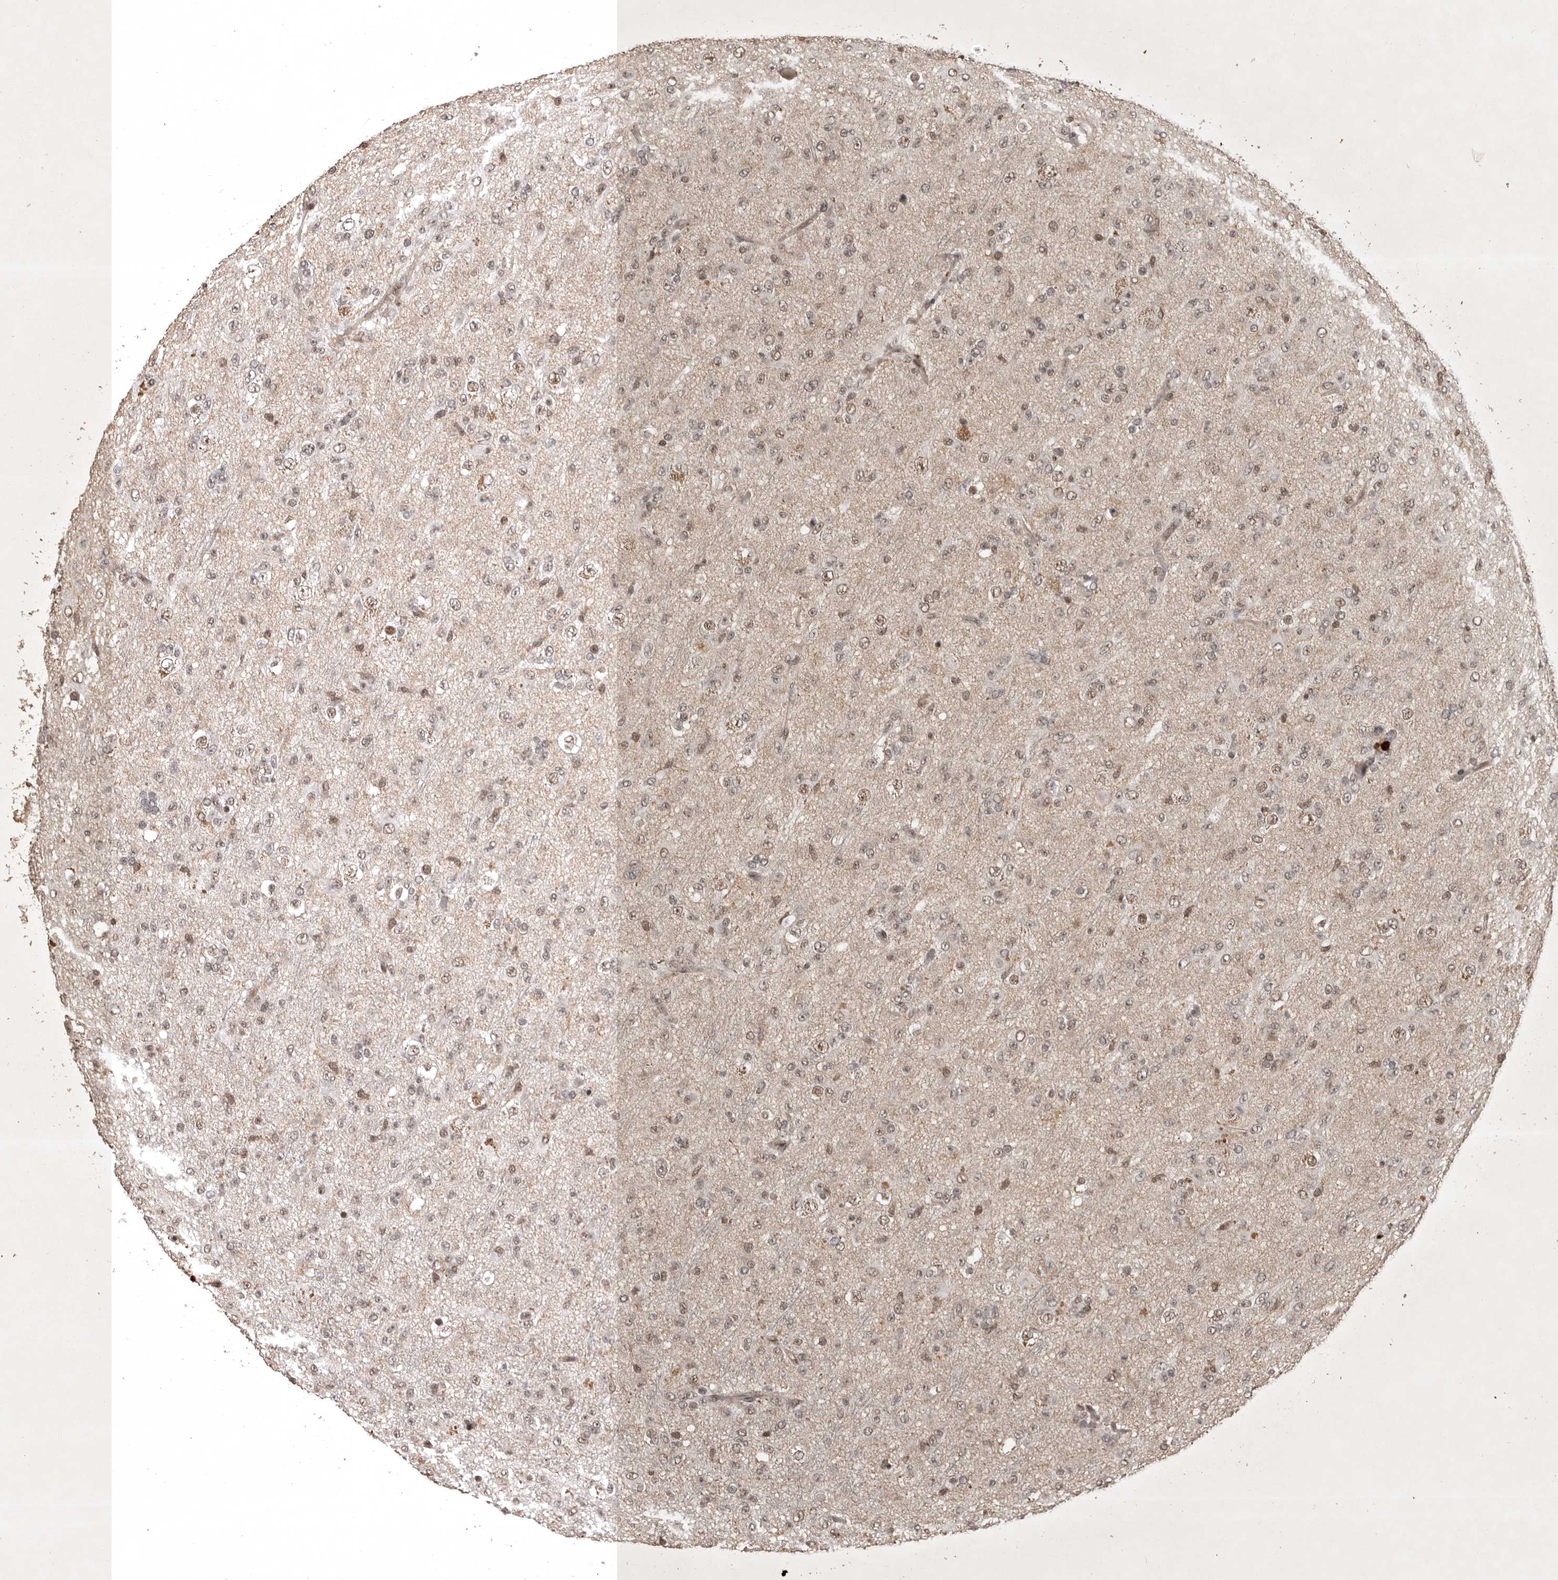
{"staining": {"intensity": "weak", "quantity": ">75%", "location": "nuclear"}, "tissue": "glioma", "cell_type": "Tumor cells", "image_type": "cancer", "snomed": [{"axis": "morphology", "description": "Glioma, malignant, Low grade"}, {"axis": "topography", "description": "Brain"}], "caption": "Protein staining reveals weak nuclear staining in approximately >75% of tumor cells in malignant low-grade glioma.", "gene": "CBLL1", "patient": {"sex": "male", "age": 65}}